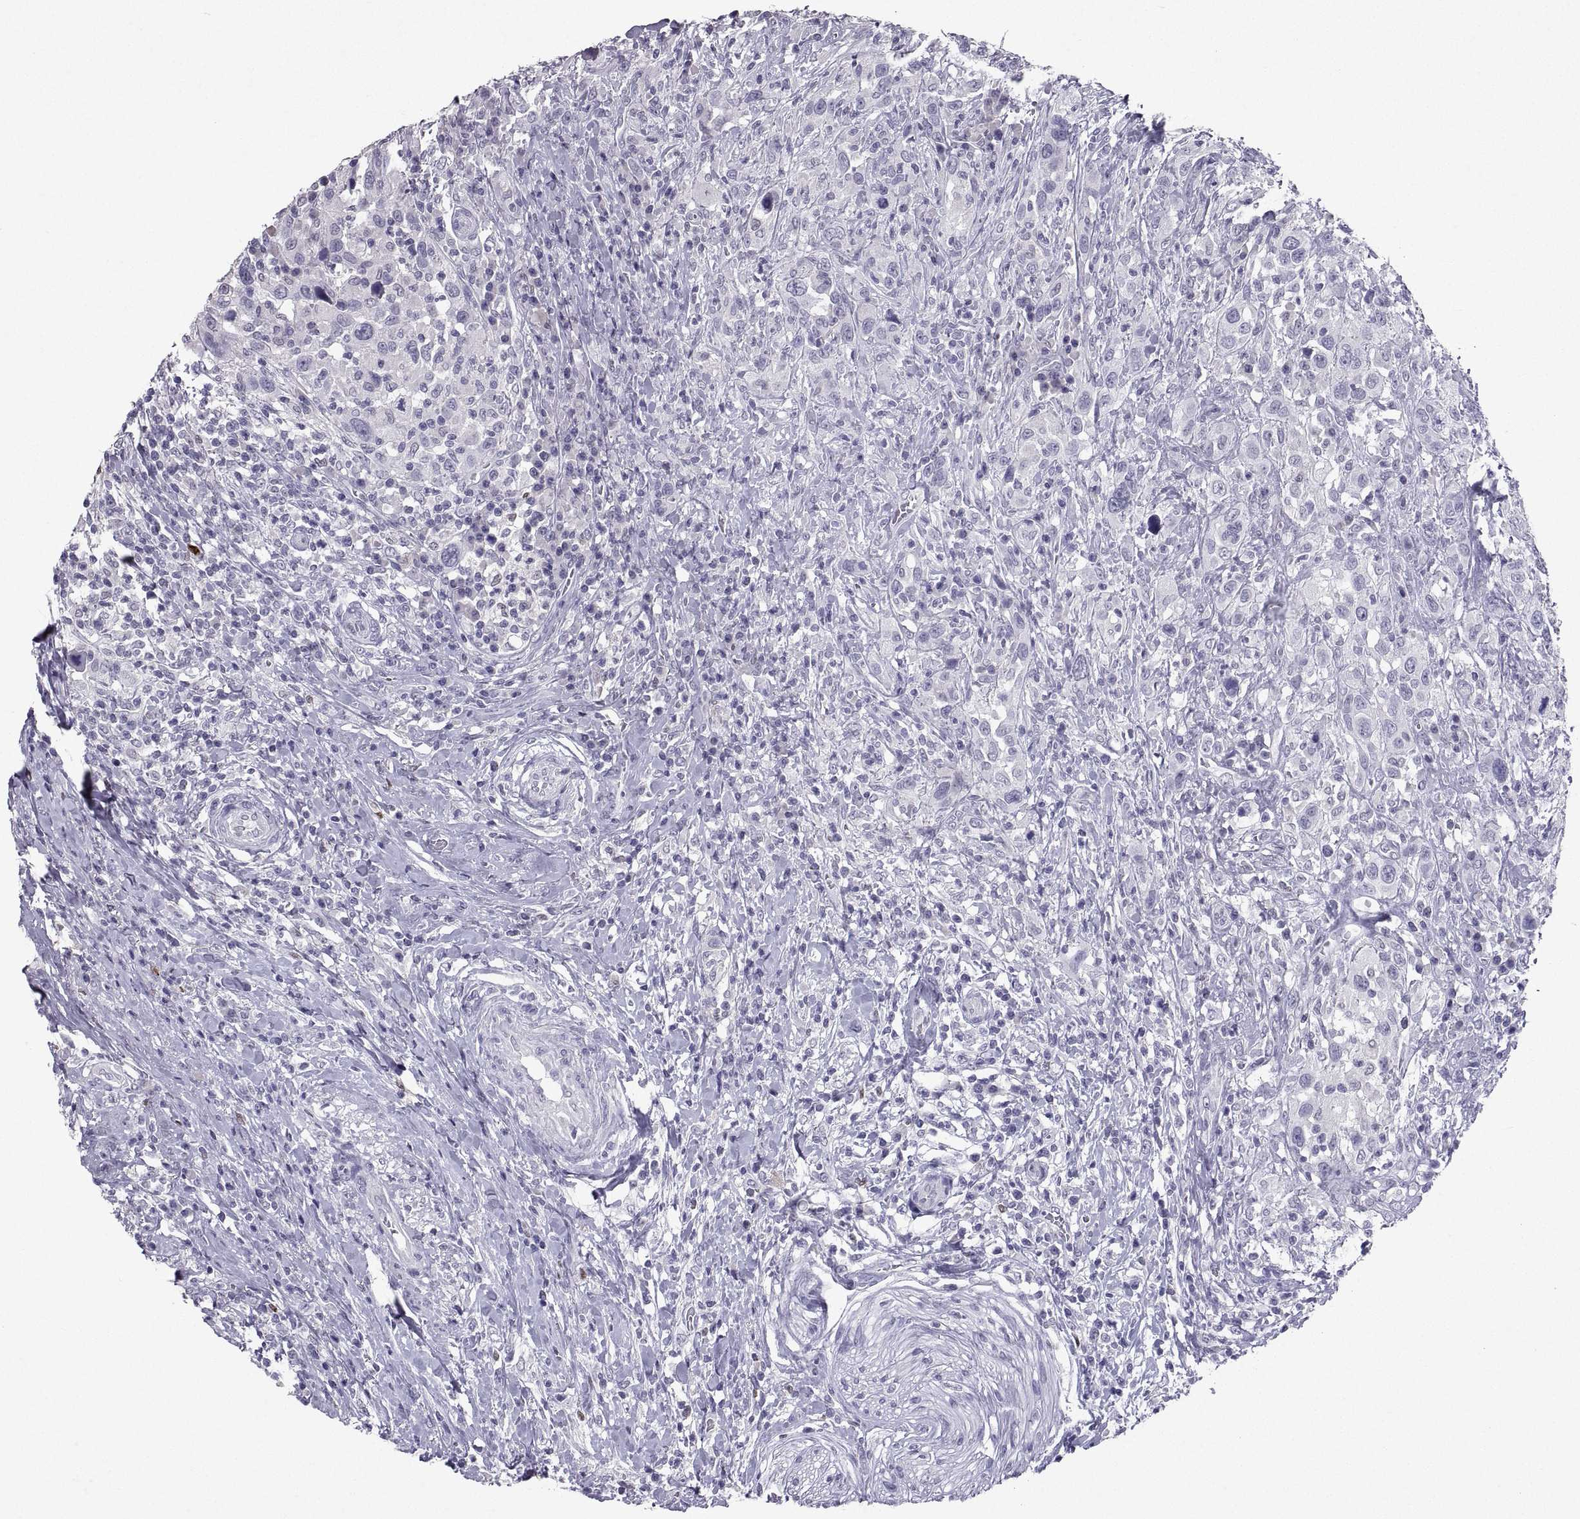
{"staining": {"intensity": "negative", "quantity": "none", "location": "none"}, "tissue": "urothelial cancer", "cell_type": "Tumor cells", "image_type": "cancer", "snomed": [{"axis": "morphology", "description": "Urothelial carcinoma, NOS"}, {"axis": "morphology", "description": "Urothelial carcinoma, High grade"}, {"axis": "topography", "description": "Urinary bladder"}], "caption": "This is an immunohistochemistry micrograph of human urothelial cancer. There is no staining in tumor cells.", "gene": "SOX21", "patient": {"sex": "female", "age": 64}}